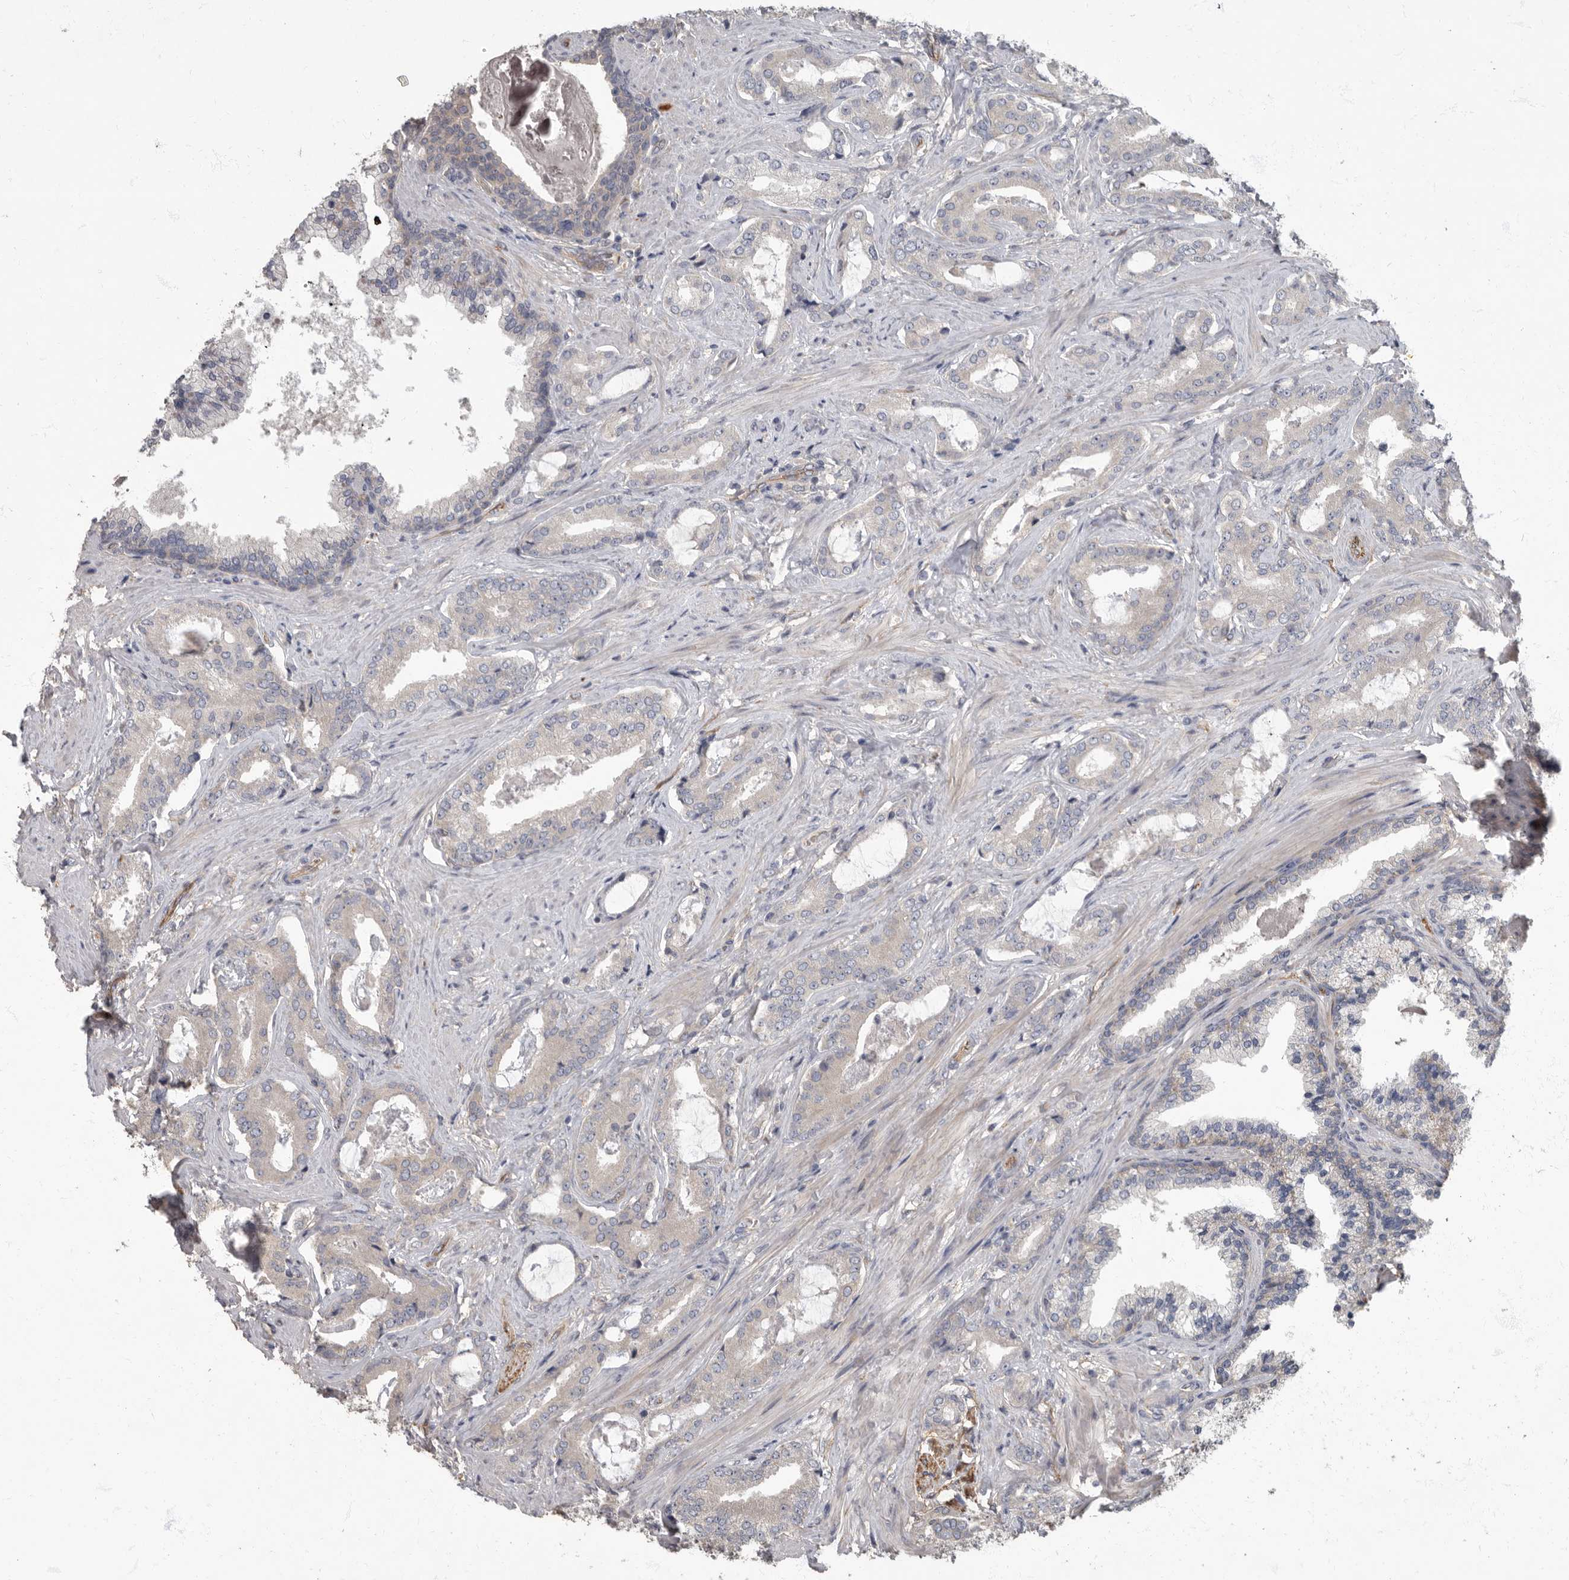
{"staining": {"intensity": "negative", "quantity": "none", "location": "none"}, "tissue": "prostate cancer", "cell_type": "Tumor cells", "image_type": "cancer", "snomed": [{"axis": "morphology", "description": "Adenocarcinoma, Low grade"}, {"axis": "topography", "description": "Prostate"}], "caption": "Immunohistochemistry photomicrograph of neoplastic tissue: human prostate cancer (adenocarcinoma (low-grade)) stained with DAB shows no significant protein expression in tumor cells.", "gene": "PDK1", "patient": {"sex": "male", "age": 71}}